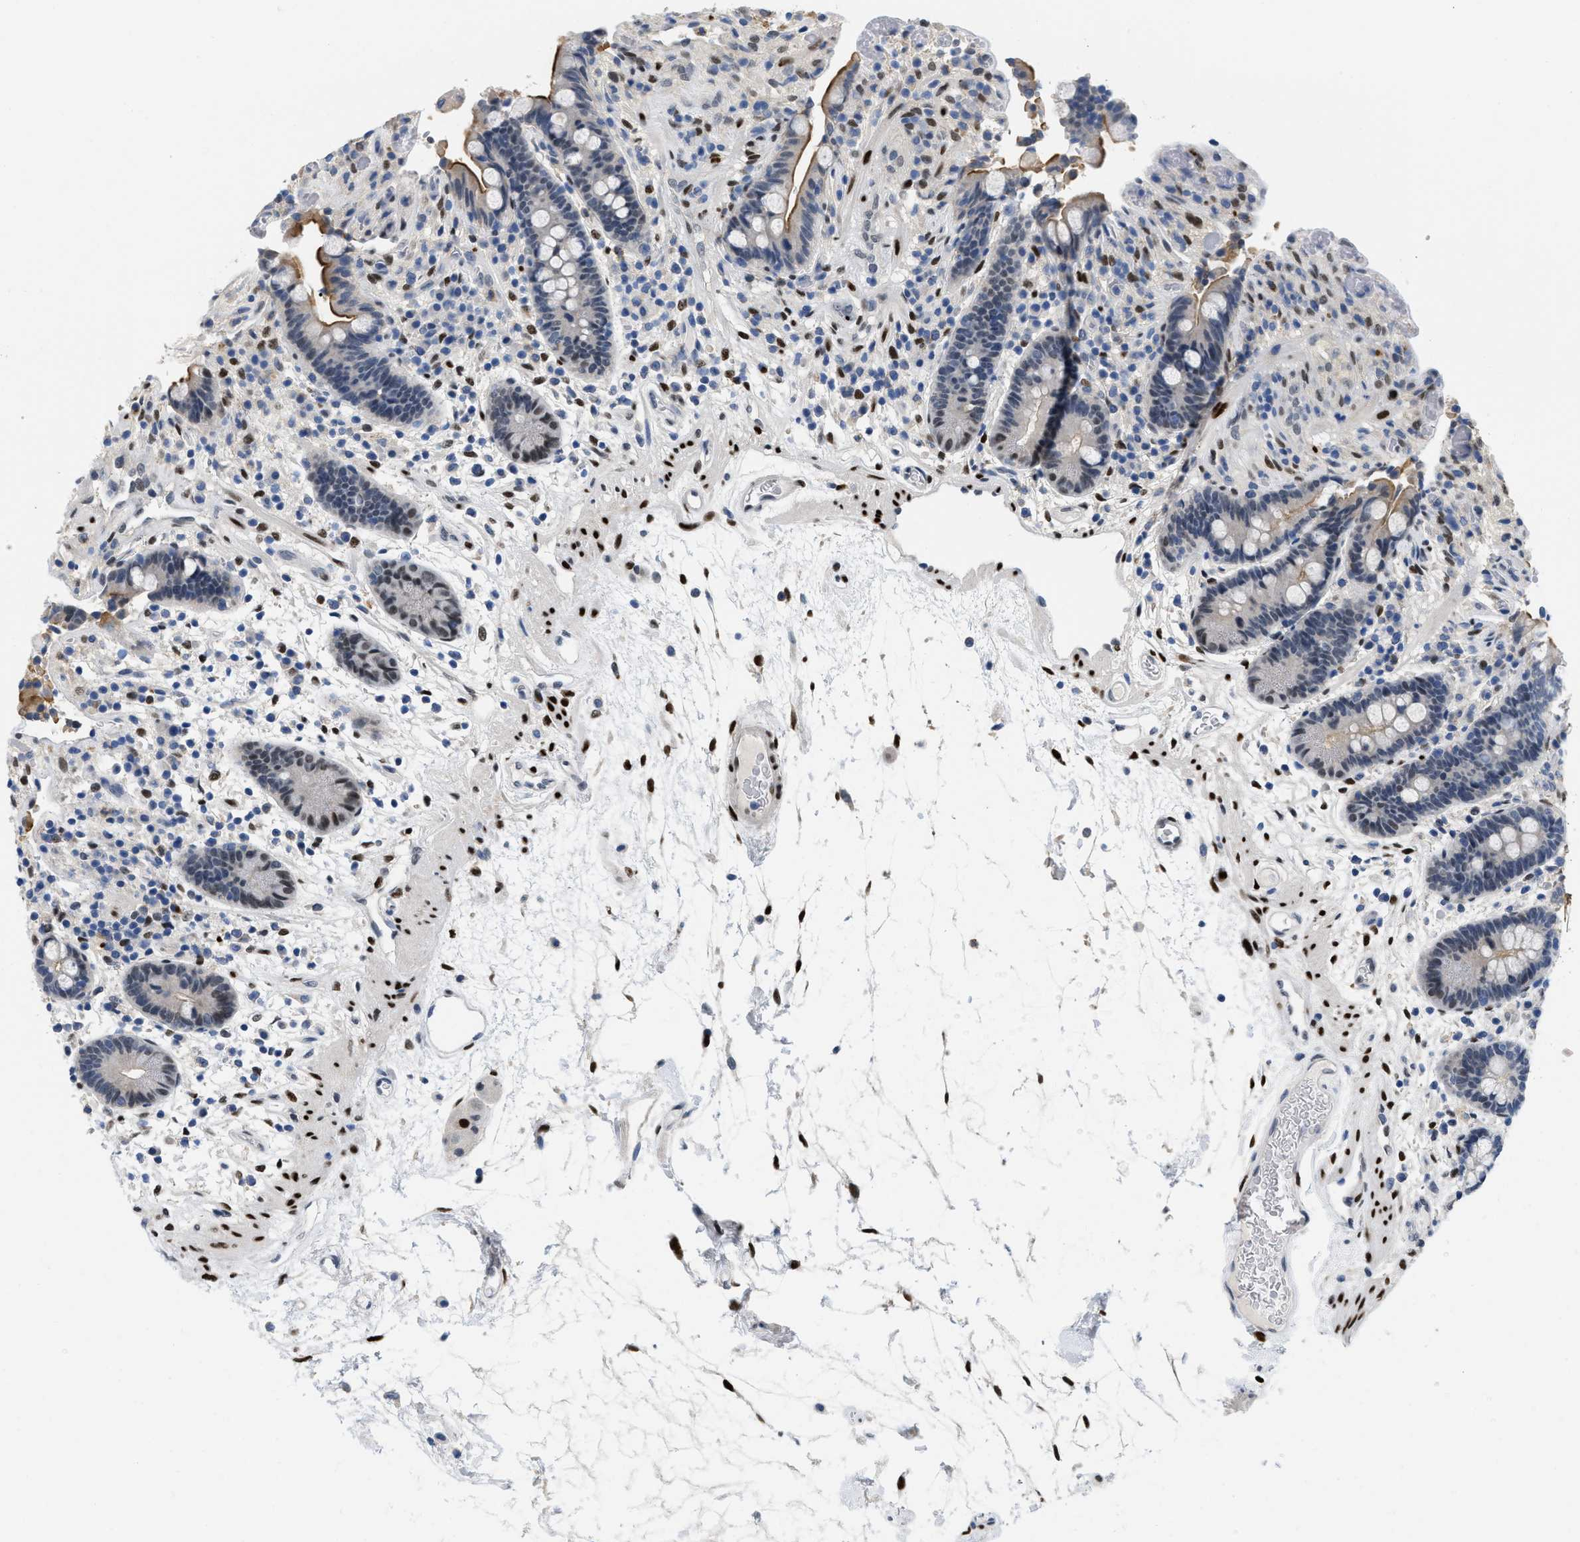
{"staining": {"intensity": "moderate", "quantity": "25%-75%", "location": "nuclear"}, "tissue": "colon", "cell_type": "Endothelial cells", "image_type": "normal", "snomed": [{"axis": "morphology", "description": "Normal tissue, NOS"}, {"axis": "topography", "description": "Colon"}], "caption": "The micrograph reveals a brown stain indicating the presence of a protein in the nuclear of endothelial cells in colon. (DAB IHC, brown staining for protein, blue staining for nuclei).", "gene": "NFIX", "patient": {"sex": "male", "age": 73}}